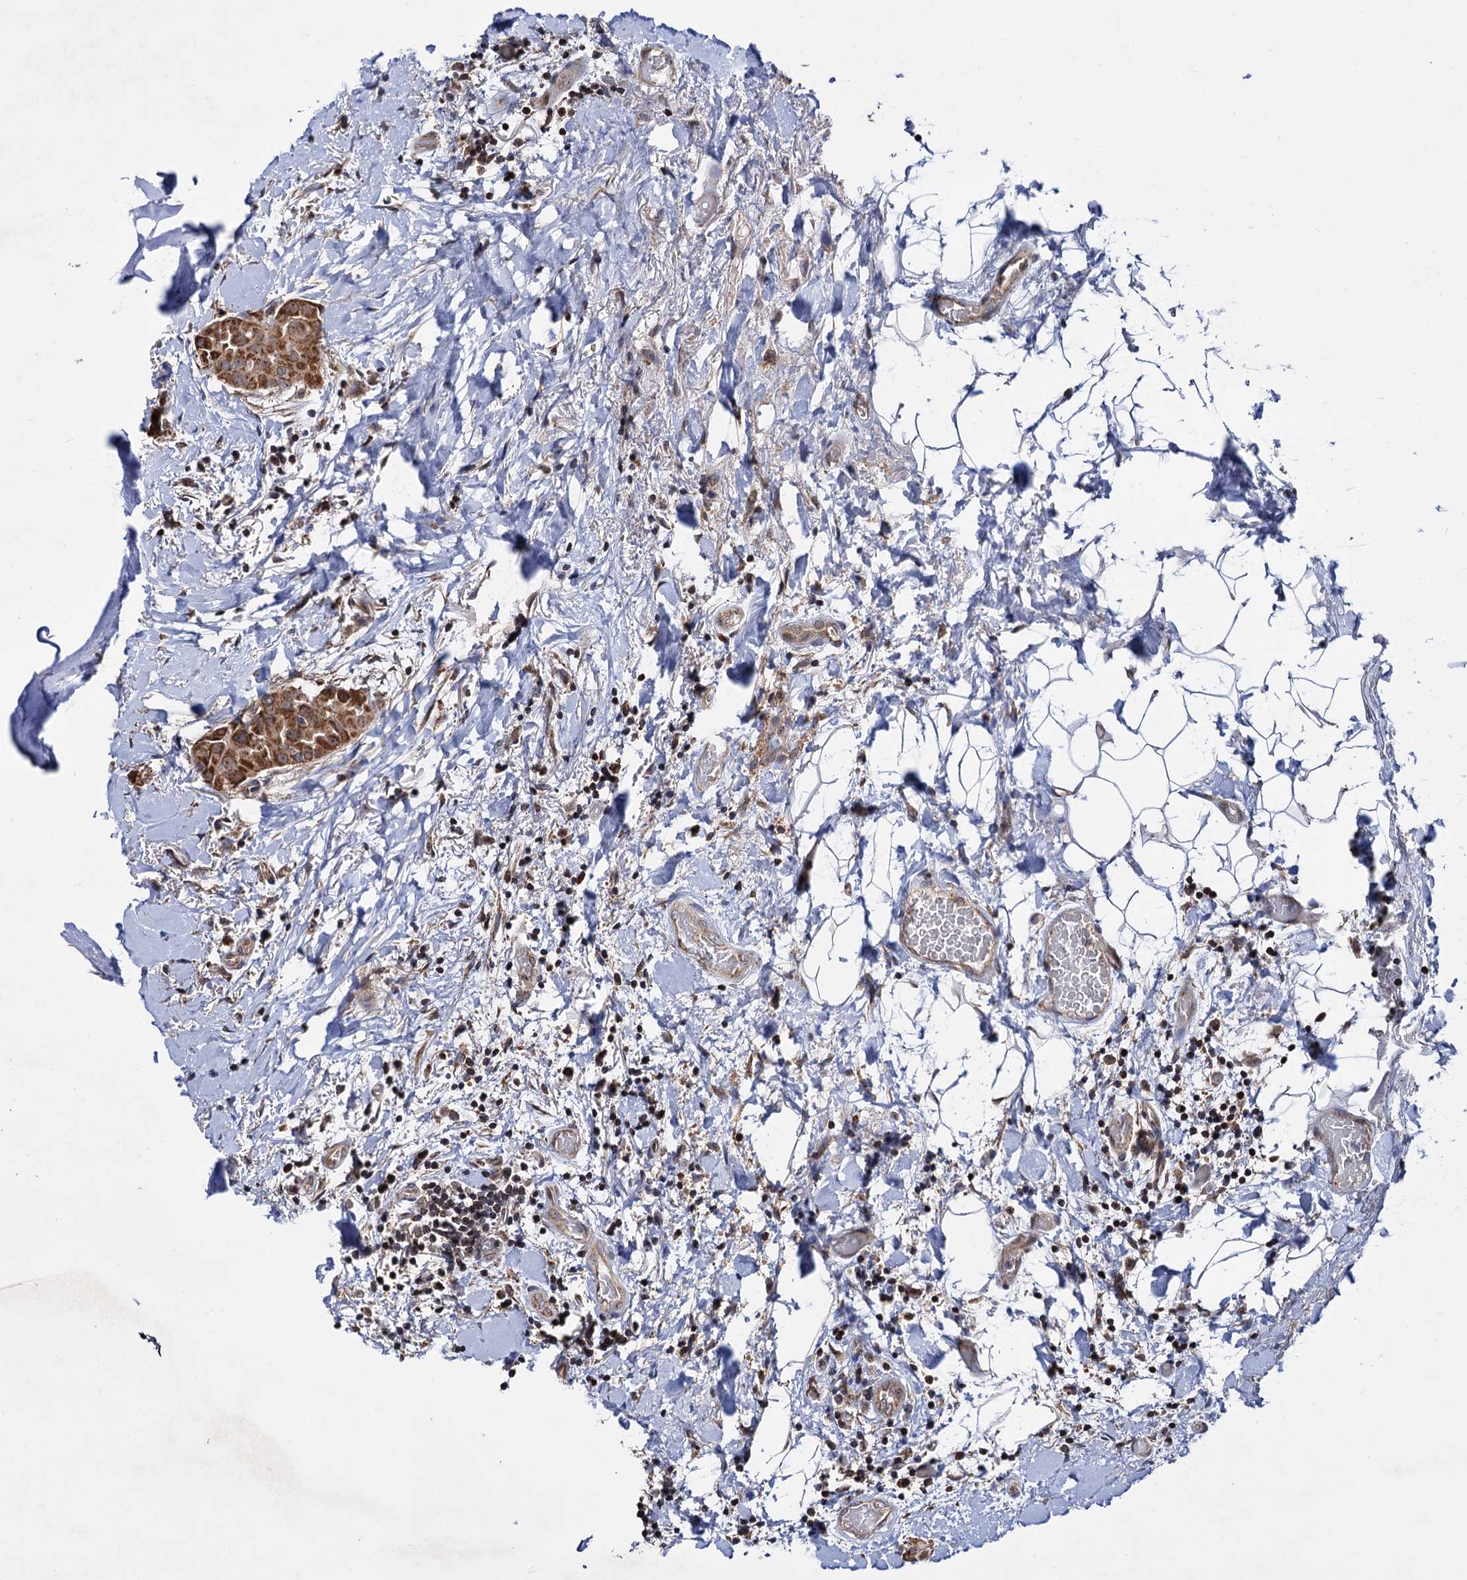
{"staining": {"intensity": "strong", "quantity": ">75%", "location": "cytoplasmic/membranous"}, "tissue": "thyroid cancer", "cell_type": "Tumor cells", "image_type": "cancer", "snomed": [{"axis": "morphology", "description": "Papillary adenocarcinoma, NOS"}, {"axis": "topography", "description": "Thyroid gland"}], "caption": "This micrograph displays immunohistochemistry (IHC) staining of human thyroid cancer, with high strong cytoplasmic/membranous positivity in approximately >75% of tumor cells.", "gene": "CEP76", "patient": {"sex": "male", "age": 33}}